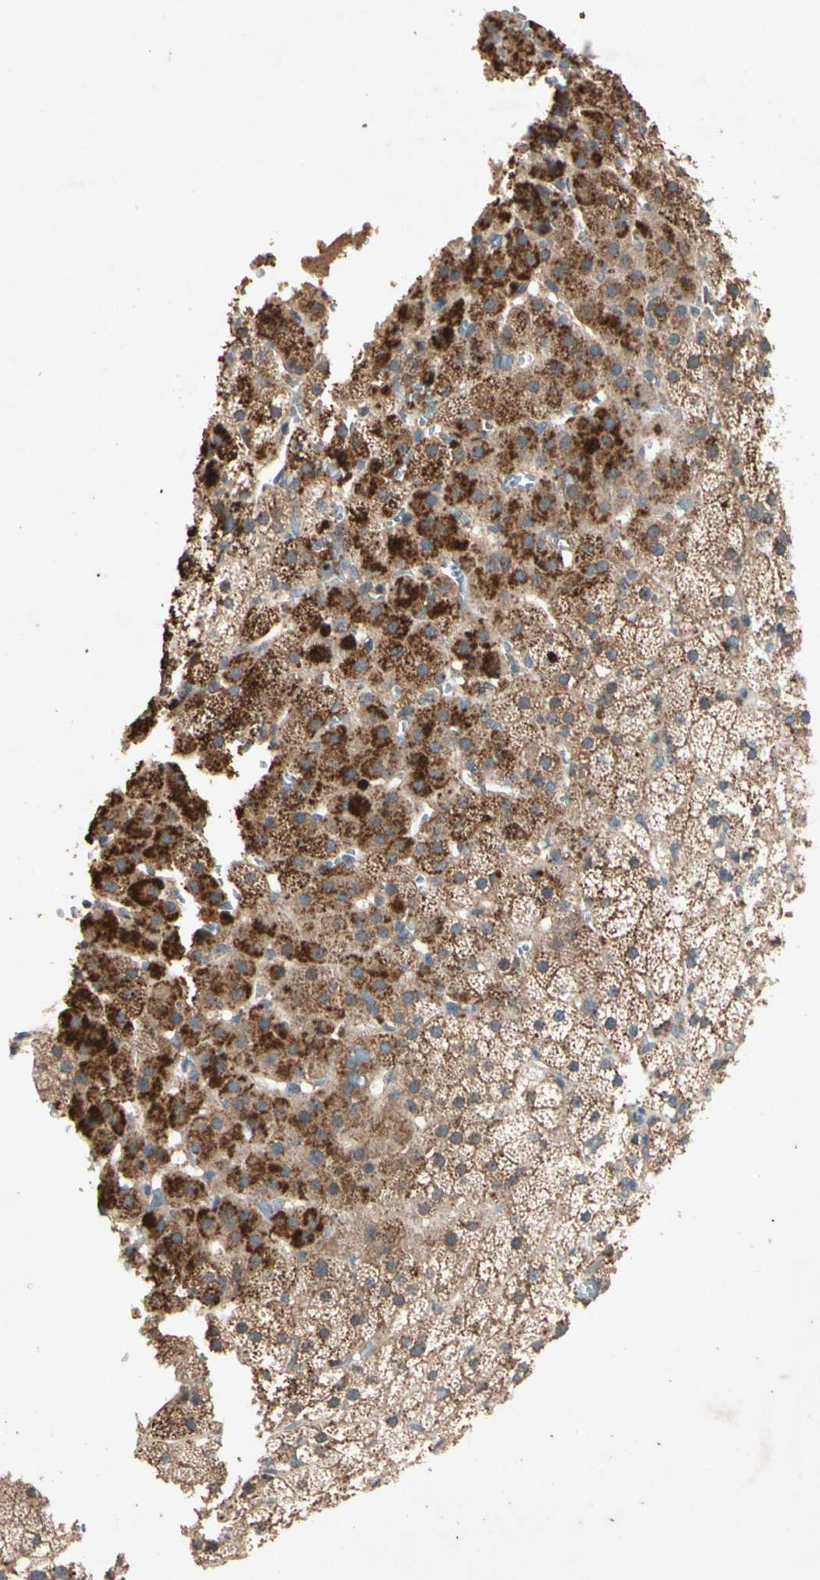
{"staining": {"intensity": "moderate", "quantity": ">75%", "location": "cytoplasmic/membranous"}, "tissue": "adrenal gland", "cell_type": "Glandular cells", "image_type": "normal", "snomed": [{"axis": "morphology", "description": "Normal tissue, NOS"}, {"axis": "topography", "description": "Adrenal gland"}], "caption": "Immunohistochemistry (IHC) image of benign adrenal gland: human adrenal gland stained using immunohistochemistry shows medium levels of moderate protein expression localized specifically in the cytoplasmic/membranous of glandular cells, appearing as a cytoplasmic/membranous brown color.", "gene": "GPLD1", "patient": {"sex": "male", "age": 35}}